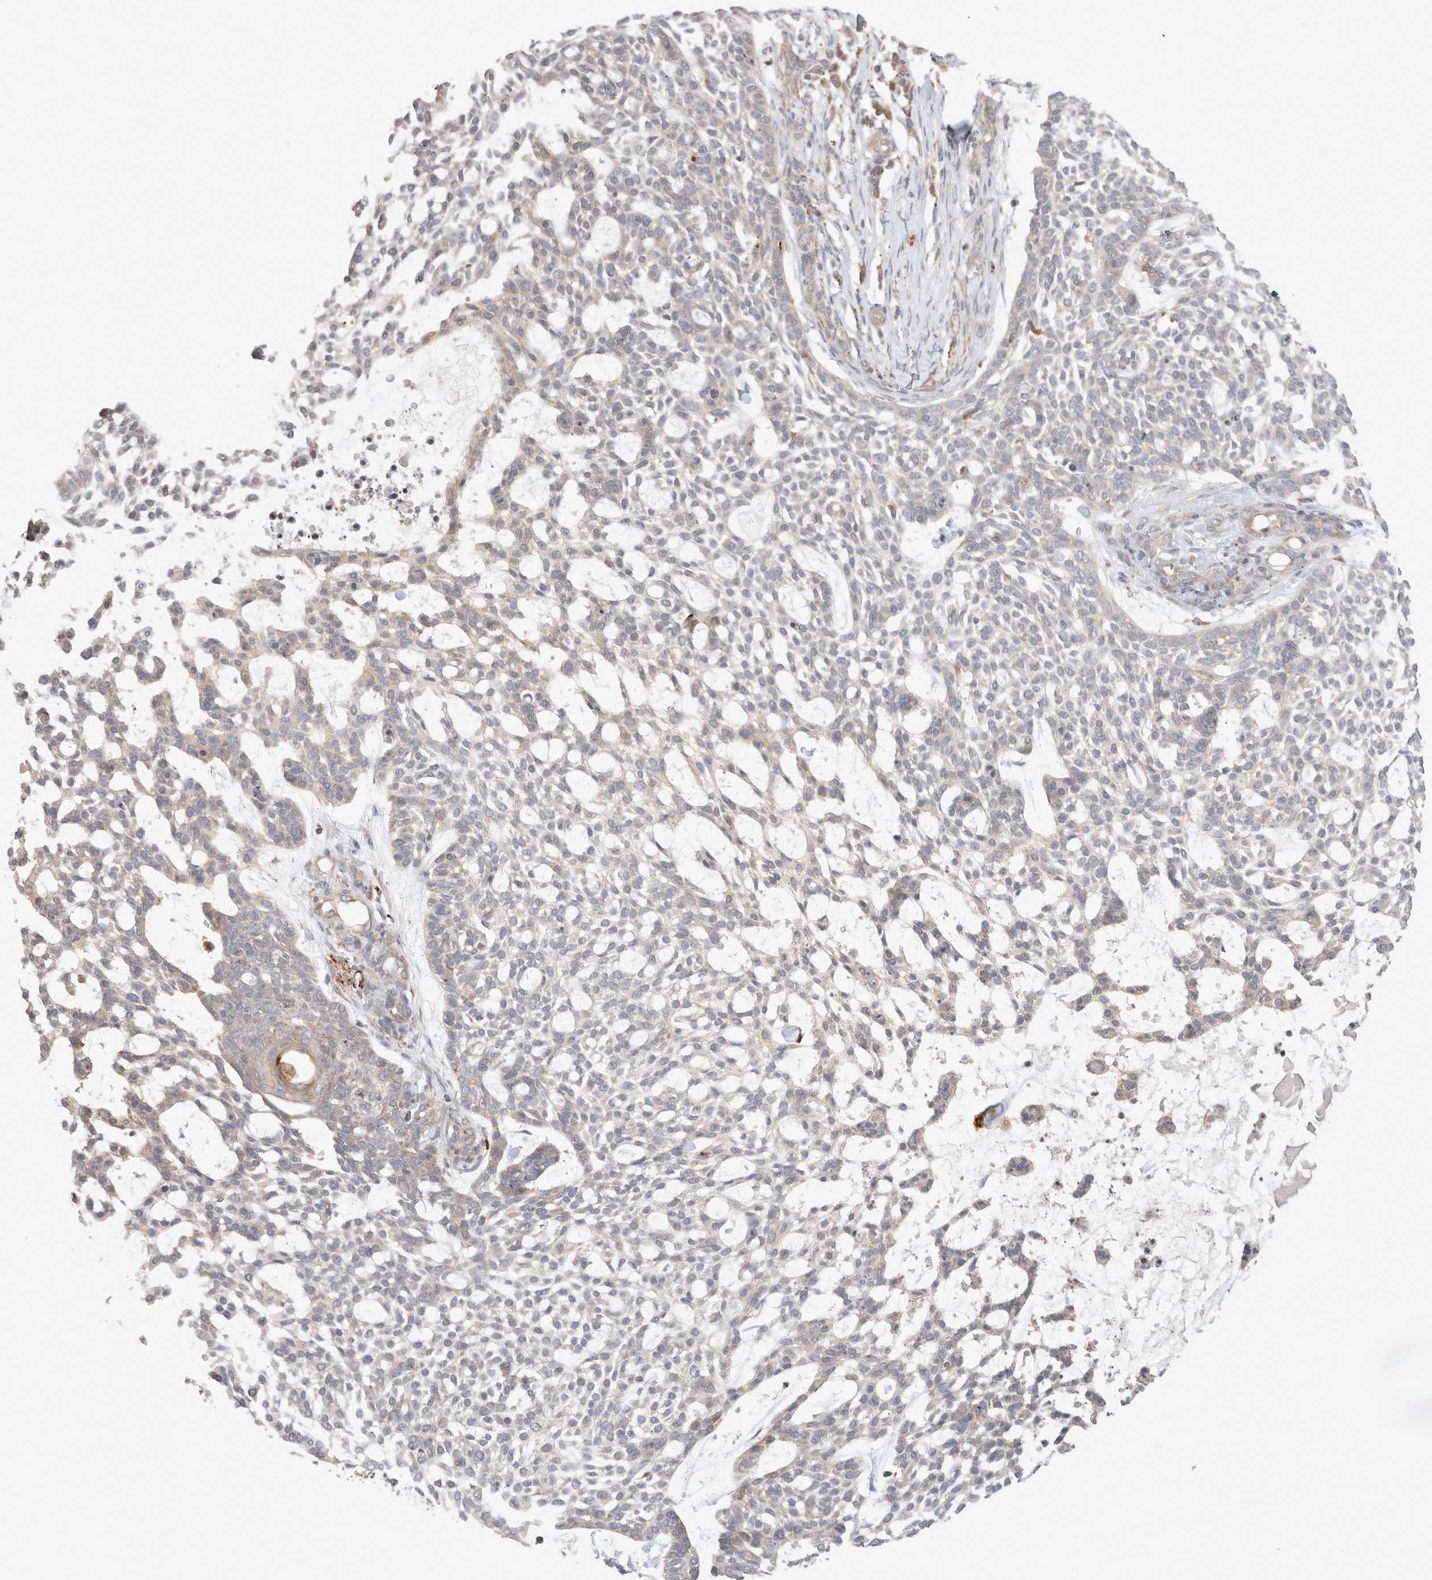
{"staining": {"intensity": "negative", "quantity": "none", "location": "none"}, "tissue": "skin cancer", "cell_type": "Tumor cells", "image_type": "cancer", "snomed": [{"axis": "morphology", "description": "Basal cell carcinoma"}, {"axis": "topography", "description": "Skin"}], "caption": "High power microscopy micrograph of an IHC image of basal cell carcinoma (skin), revealing no significant staining in tumor cells. Nuclei are stained in blue.", "gene": "HROB", "patient": {"sex": "female", "age": 64}}